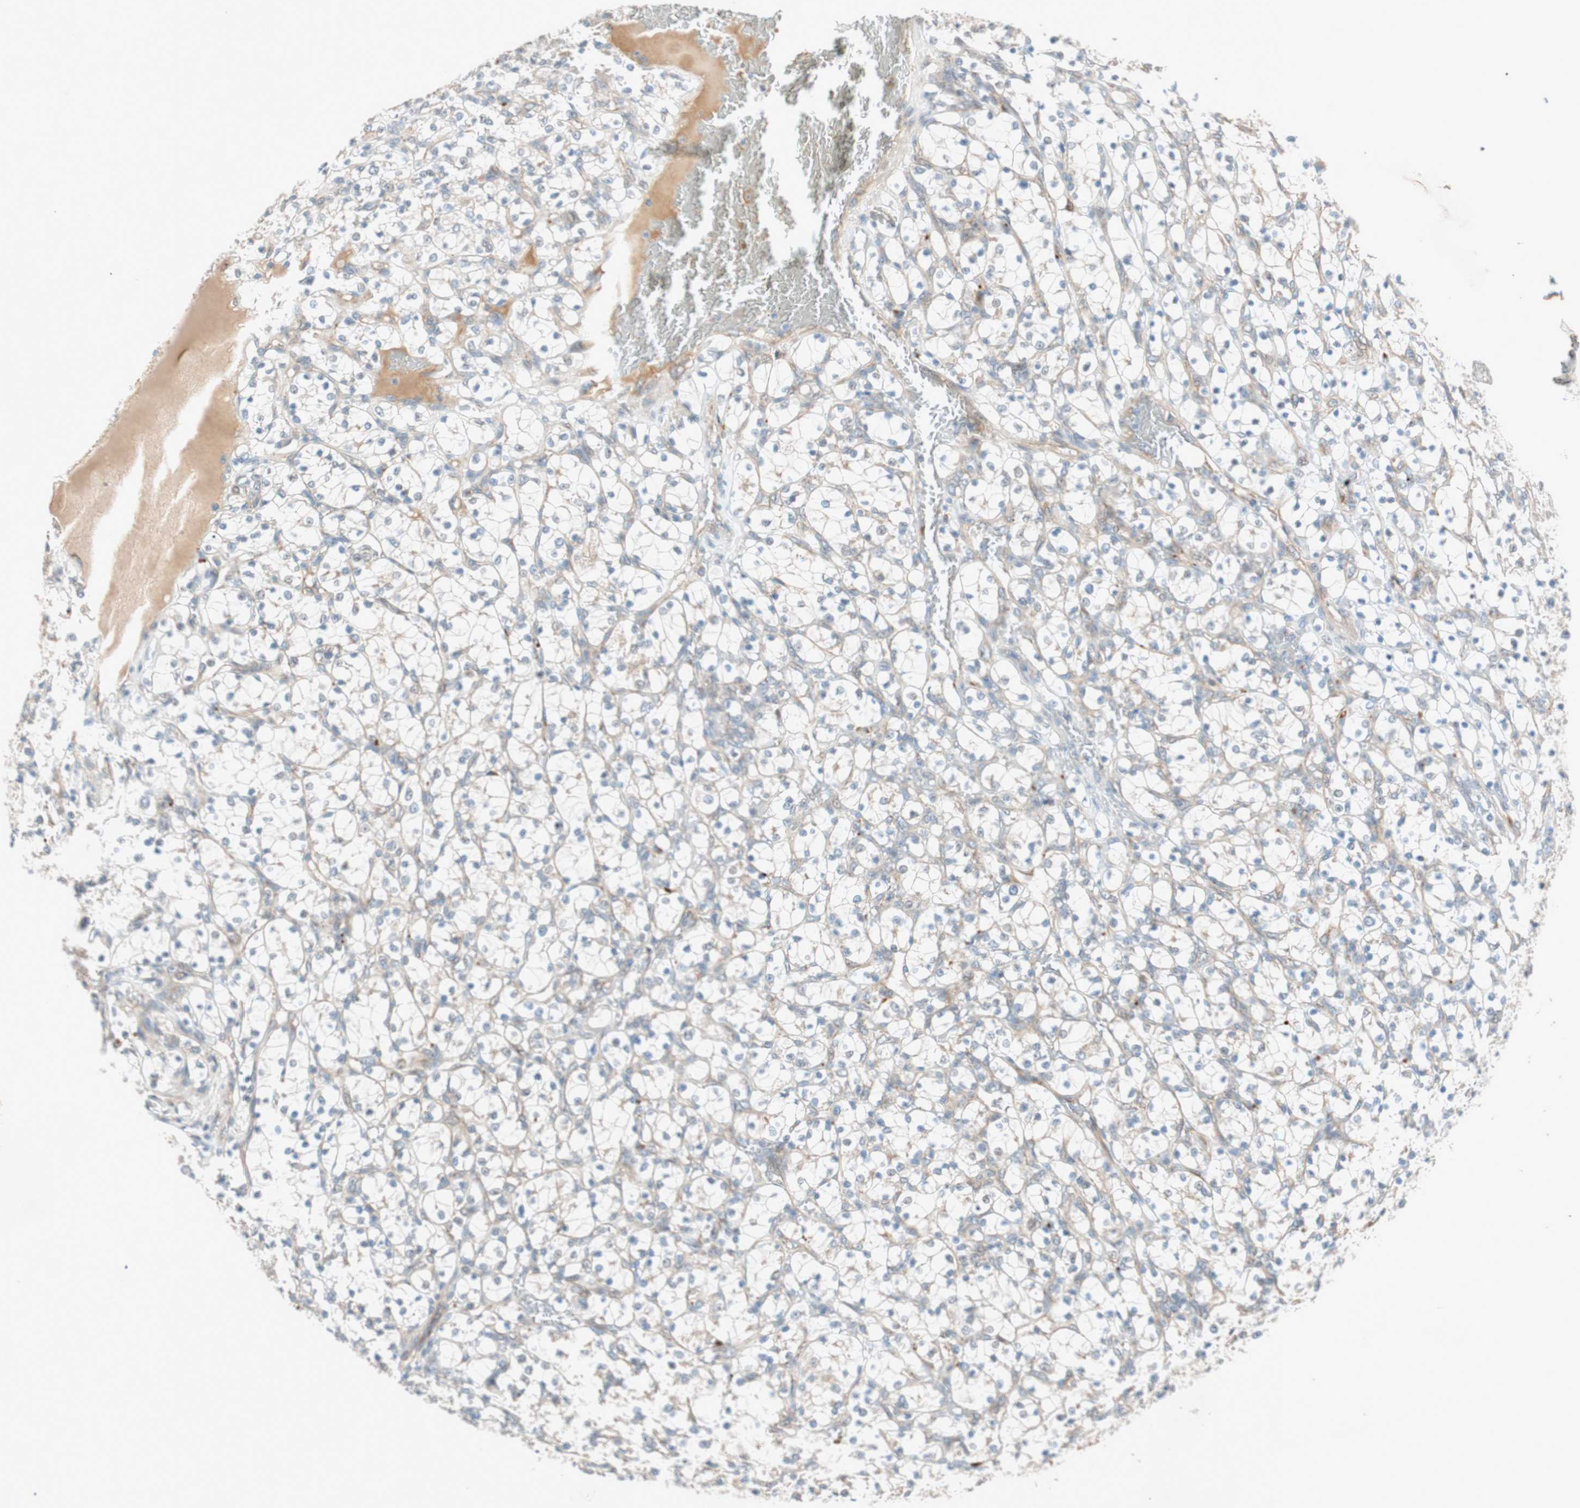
{"staining": {"intensity": "negative", "quantity": "none", "location": "none"}, "tissue": "renal cancer", "cell_type": "Tumor cells", "image_type": "cancer", "snomed": [{"axis": "morphology", "description": "Adenocarcinoma, NOS"}, {"axis": "topography", "description": "Kidney"}], "caption": "Immunohistochemical staining of renal adenocarcinoma reveals no significant expression in tumor cells.", "gene": "EPHA6", "patient": {"sex": "female", "age": 69}}